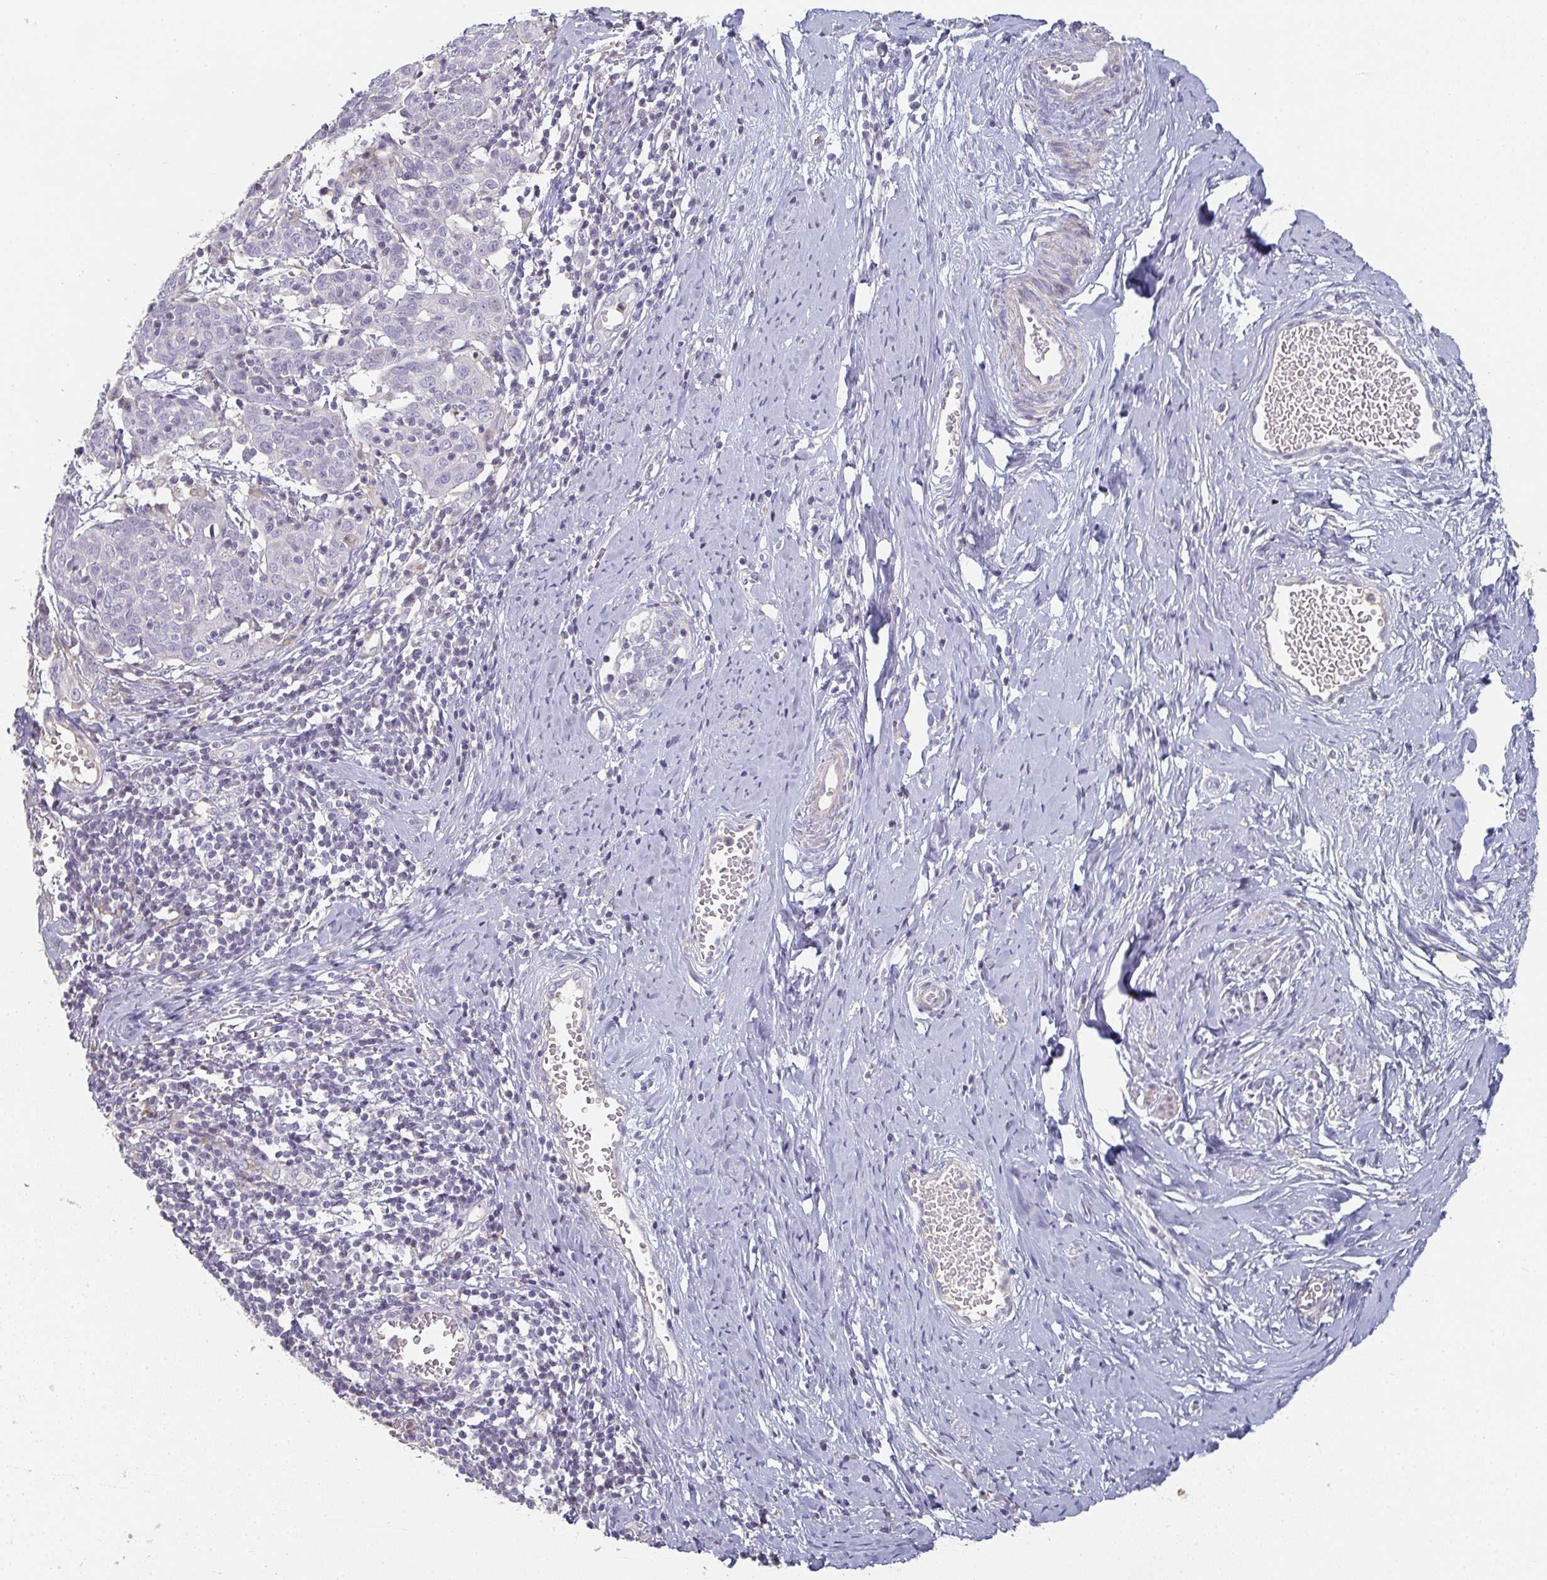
{"staining": {"intensity": "negative", "quantity": "none", "location": "none"}, "tissue": "cervical cancer", "cell_type": "Tumor cells", "image_type": "cancer", "snomed": [{"axis": "morphology", "description": "Squamous cell carcinoma, NOS"}, {"axis": "topography", "description": "Cervix"}], "caption": "The micrograph displays no significant positivity in tumor cells of squamous cell carcinoma (cervical).", "gene": "A1CF", "patient": {"sex": "female", "age": 67}}